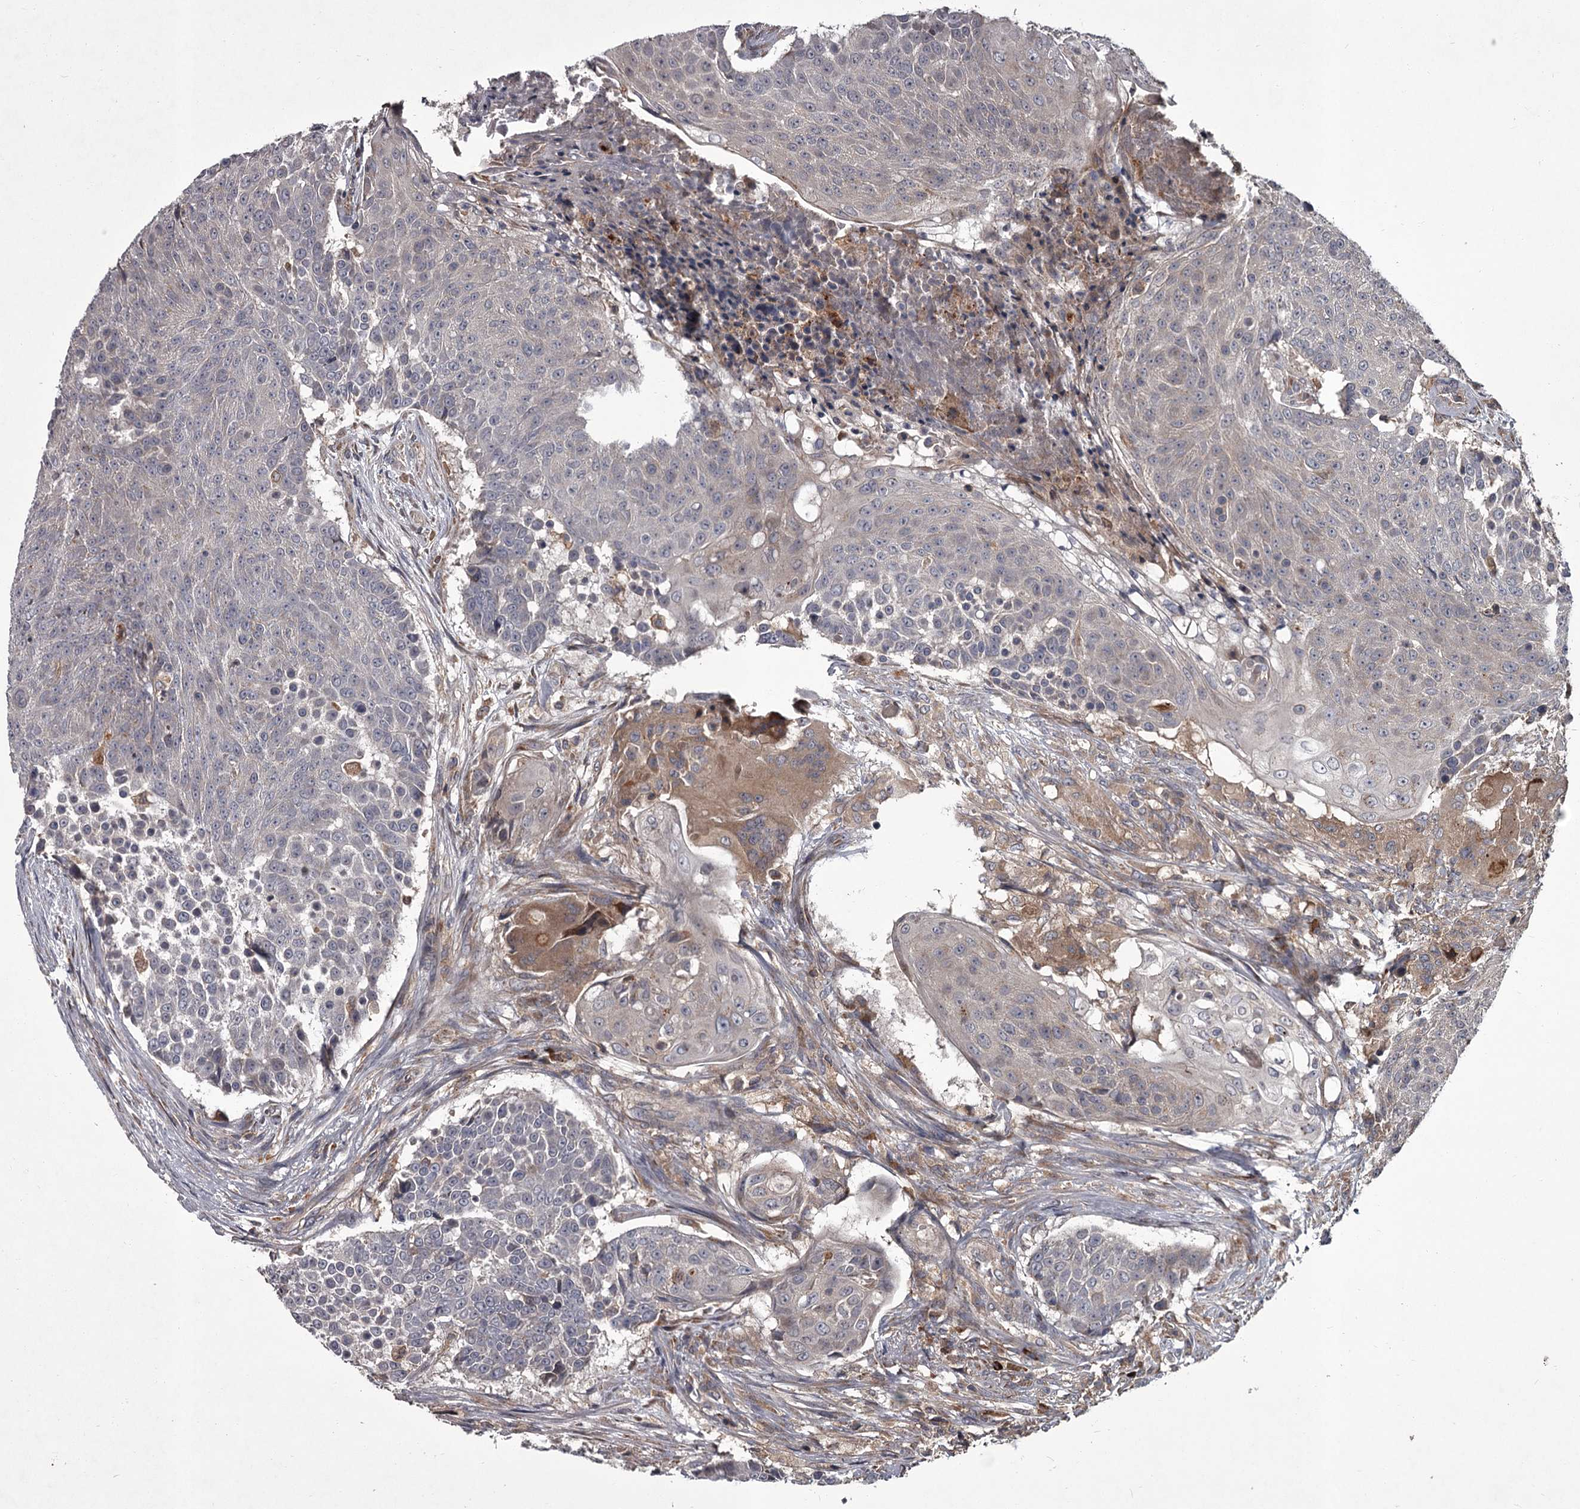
{"staining": {"intensity": "negative", "quantity": "none", "location": "none"}, "tissue": "urothelial cancer", "cell_type": "Tumor cells", "image_type": "cancer", "snomed": [{"axis": "morphology", "description": "Urothelial carcinoma, High grade"}, {"axis": "topography", "description": "Urinary bladder"}], "caption": "This micrograph is of urothelial carcinoma (high-grade) stained with immunohistochemistry to label a protein in brown with the nuclei are counter-stained blue. There is no staining in tumor cells.", "gene": "UNC93B1", "patient": {"sex": "female", "age": 63}}